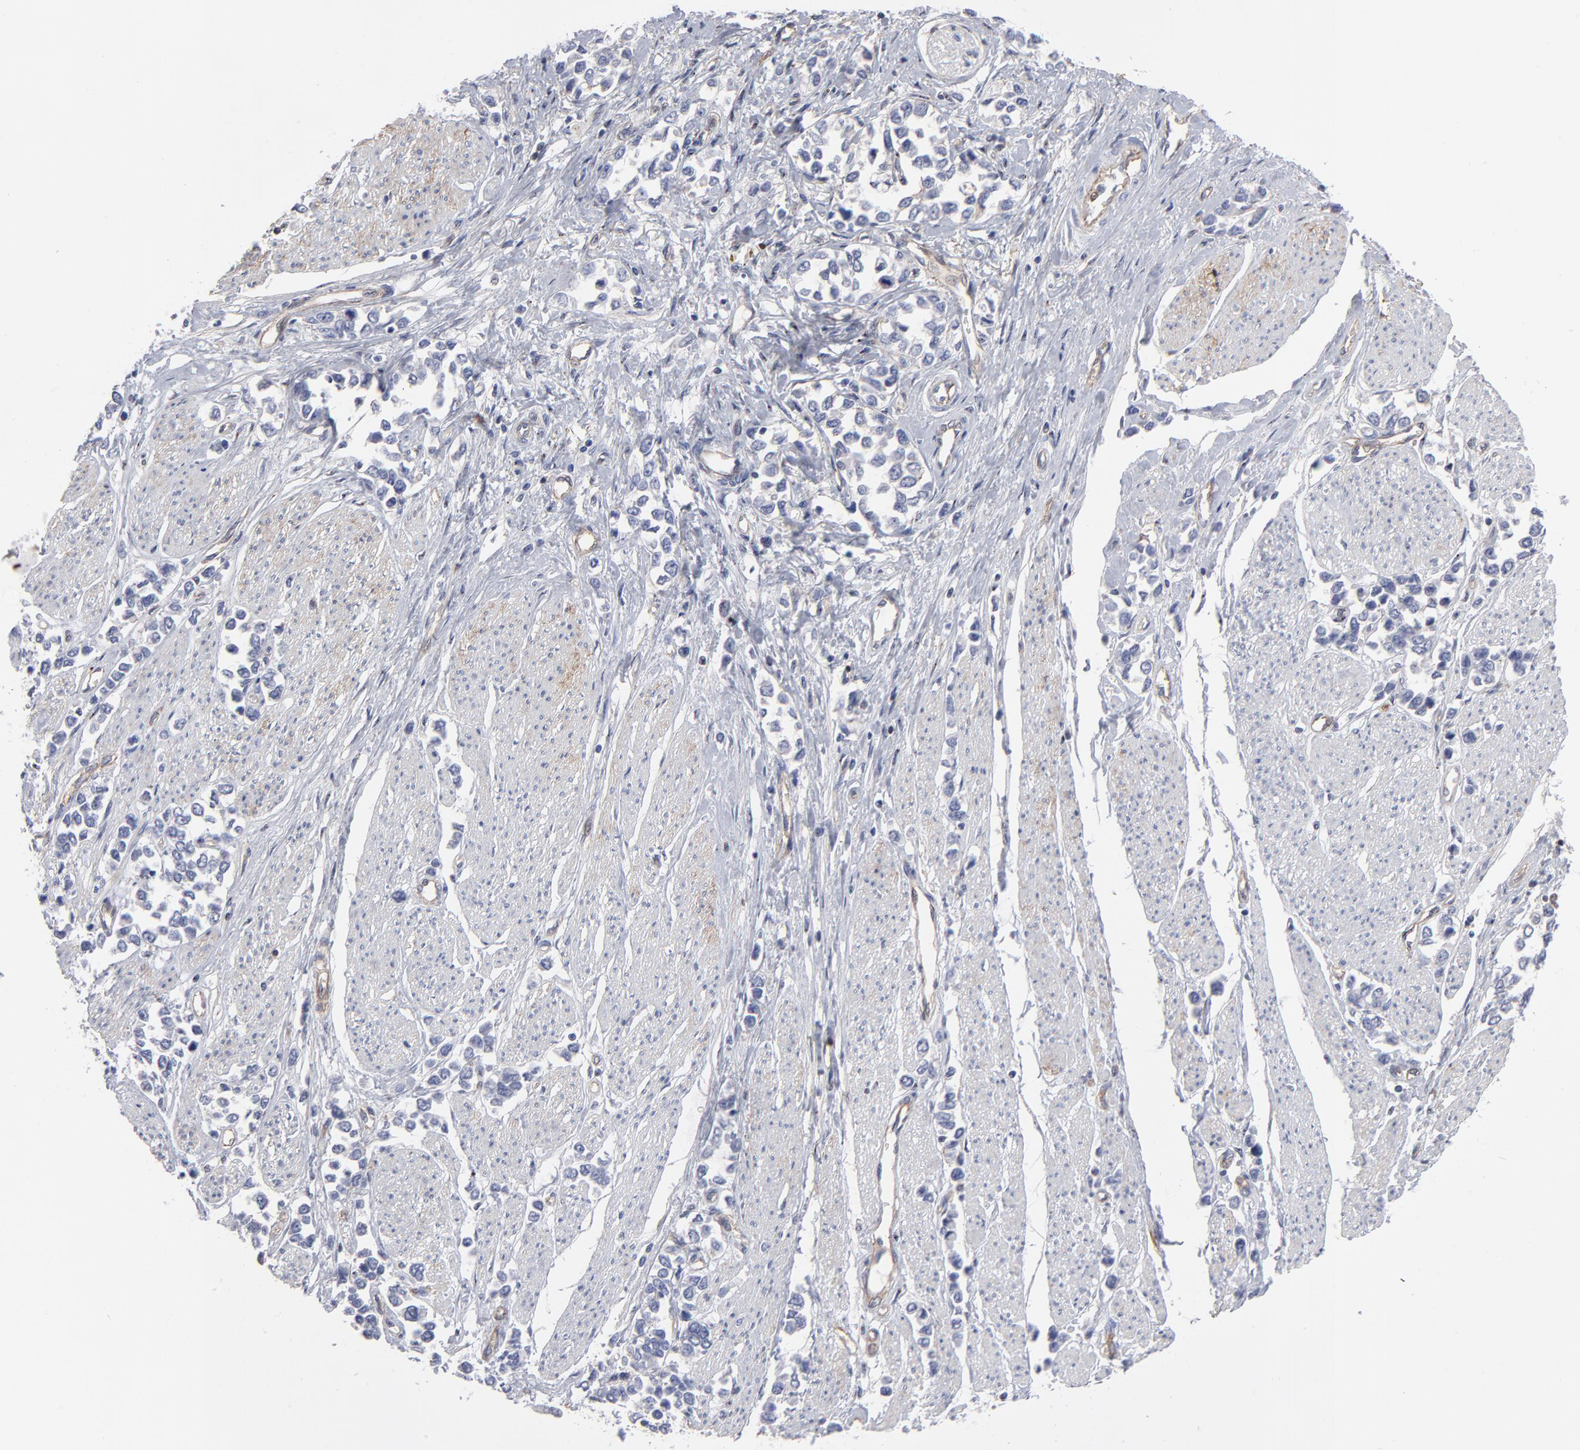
{"staining": {"intensity": "negative", "quantity": "none", "location": "none"}, "tissue": "stomach cancer", "cell_type": "Tumor cells", "image_type": "cancer", "snomed": [{"axis": "morphology", "description": "Adenocarcinoma, NOS"}, {"axis": "topography", "description": "Stomach, upper"}], "caption": "There is no significant positivity in tumor cells of stomach cancer.", "gene": "PXN", "patient": {"sex": "male", "age": 76}}